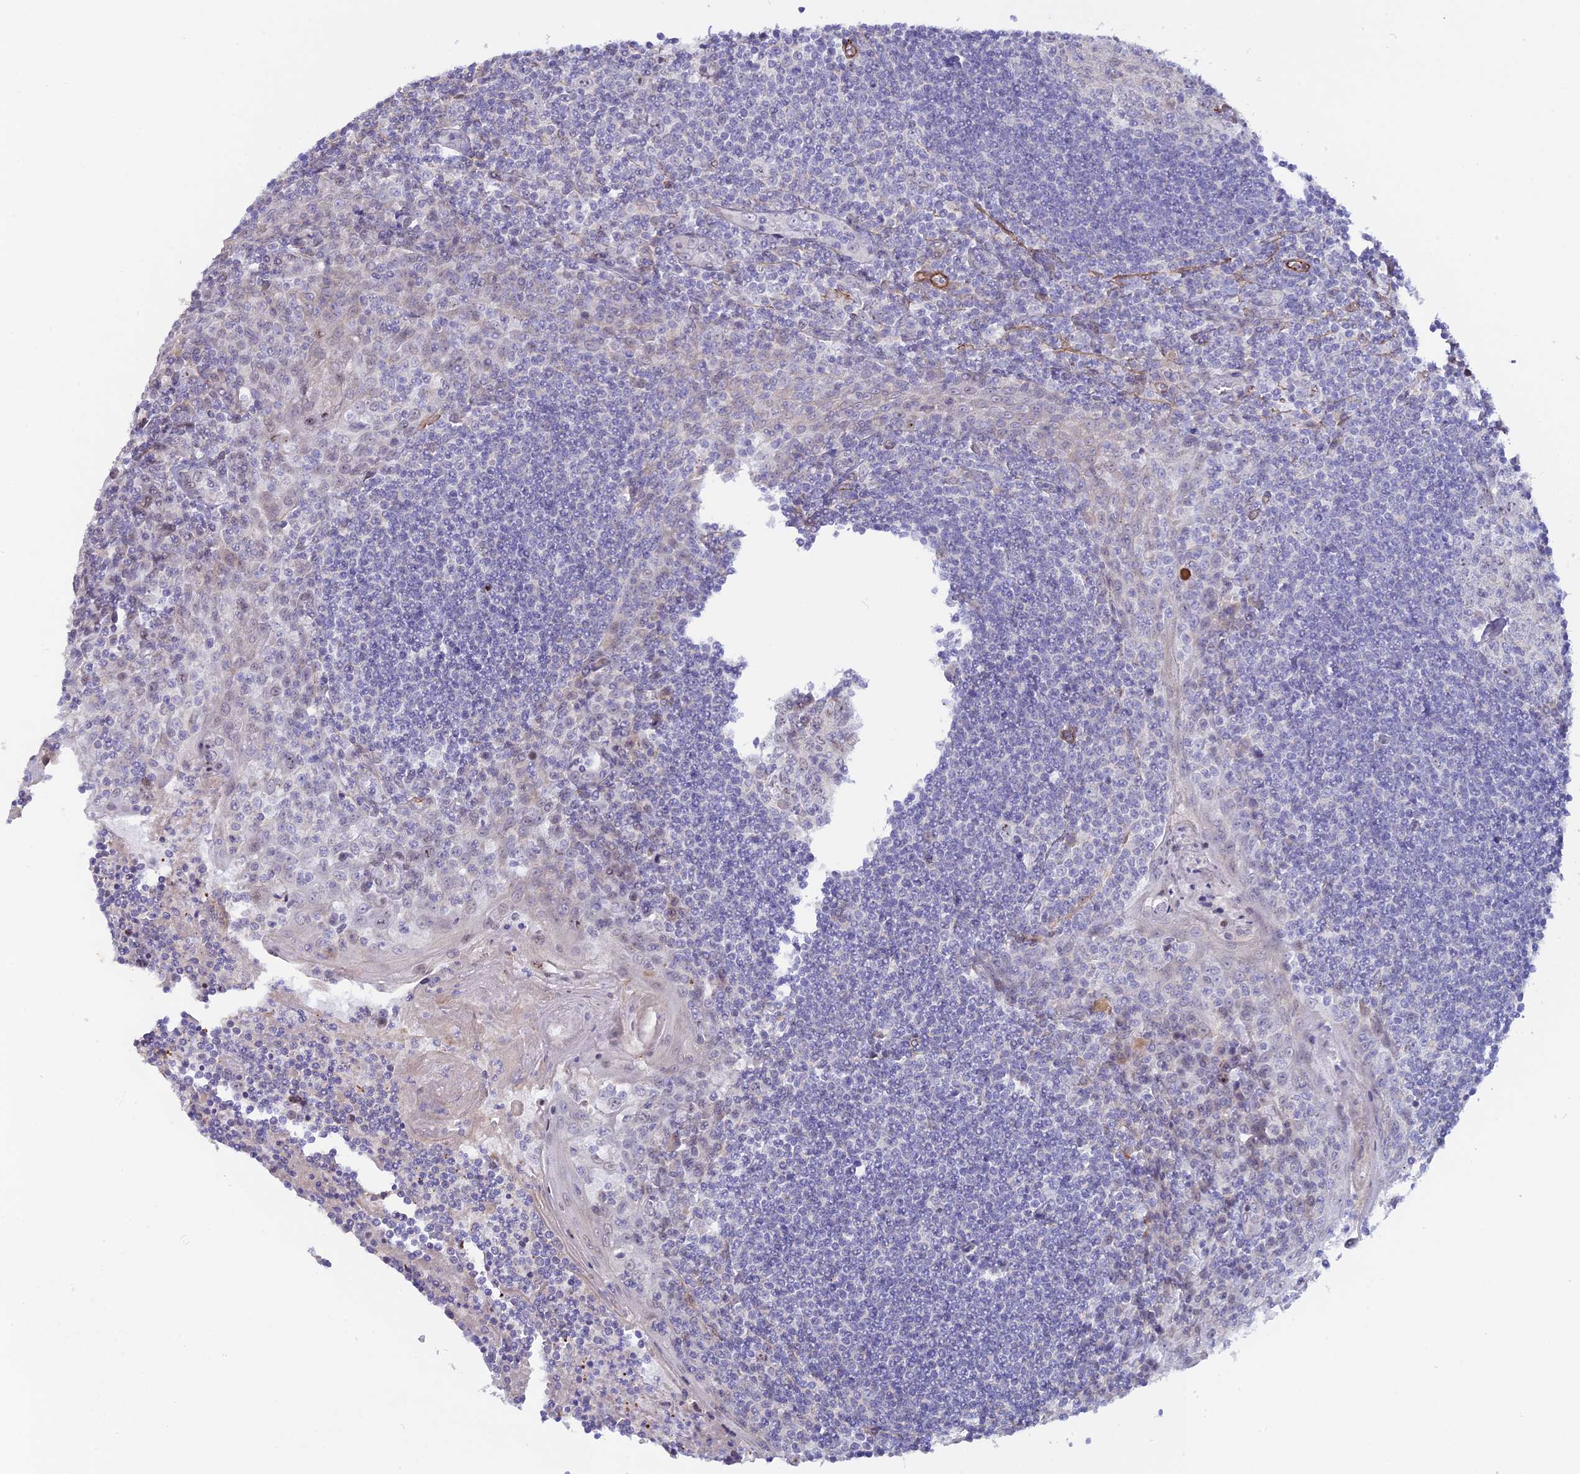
{"staining": {"intensity": "negative", "quantity": "none", "location": "none"}, "tissue": "tonsil", "cell_type": "Germinal center cells", "image_type": "normal", "snomed": [{"axis": "morphology", "description": "Normal tissue, NOS"}, {"axis": "topography", "description": "Tonsil"}], "caption": "Immunohistochemistry of benign human tonsil exhibits no staining in germinal center cells. (Immunohistochemistry (ihc), brightfield microscopy, high magnification).", "gene": "CCDC154", "patient": {"sex": "male", "age": 27}}